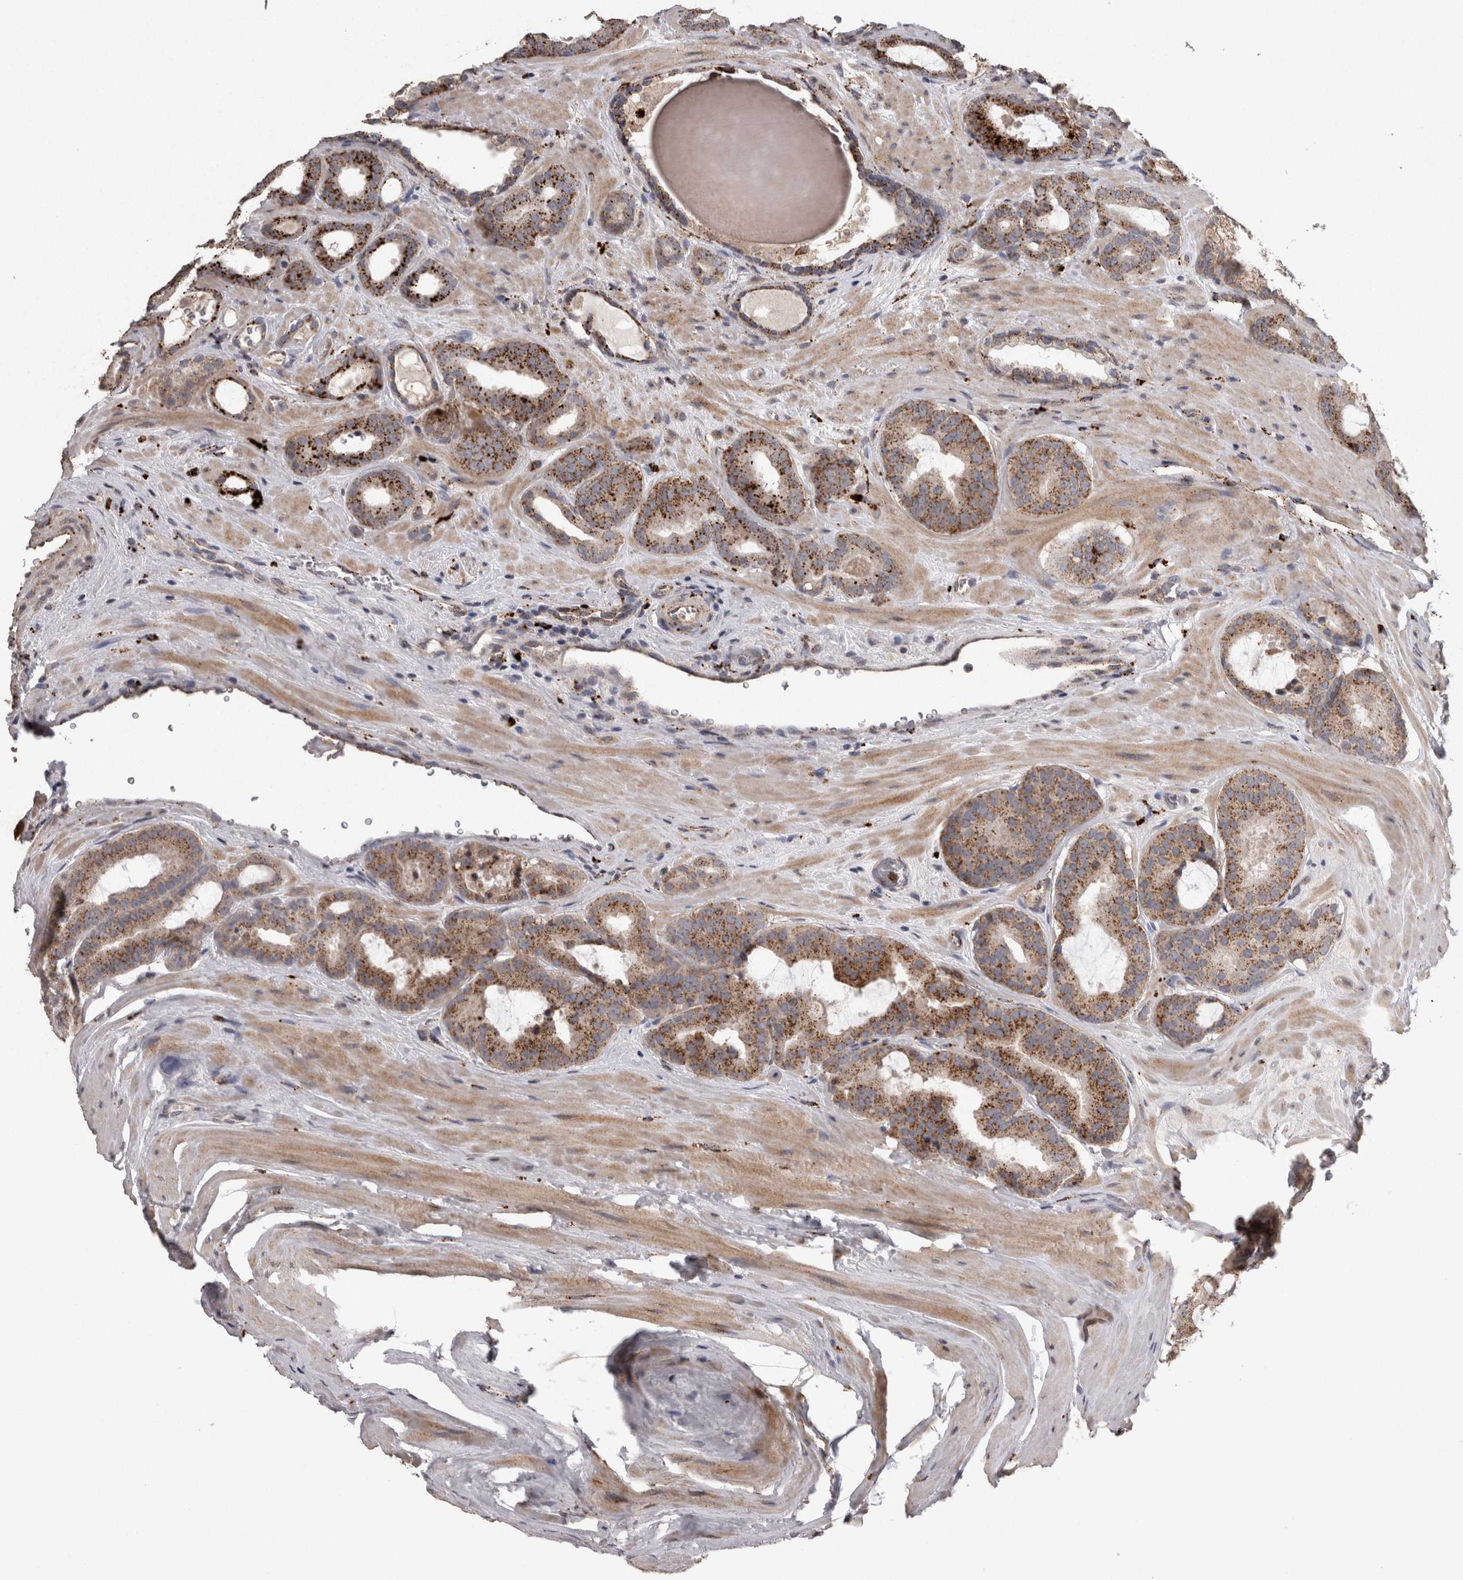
{"staining": {"intensity": "moderate", "quantity": ">75%", "location": "cytoplasmic/membranous"}, "tissue": "prostate cancer", "cell_type": "Tumor cells", "image_type": "cancer", "snomed": [{"axis": "morphology", "description": "Adenocarcinoma, High grade"}, {"axis": "topography", "description": "Prostate"}], "caption": "Adenocarcinoma (high-grade) (prostate) stained for a protein (brown) shows moderate cytoplasmic/membranous positive positivity in approximately >75% of tumor cells.", "gene": "CTSZ", "patient": {"sex": "male", "age": 60}}